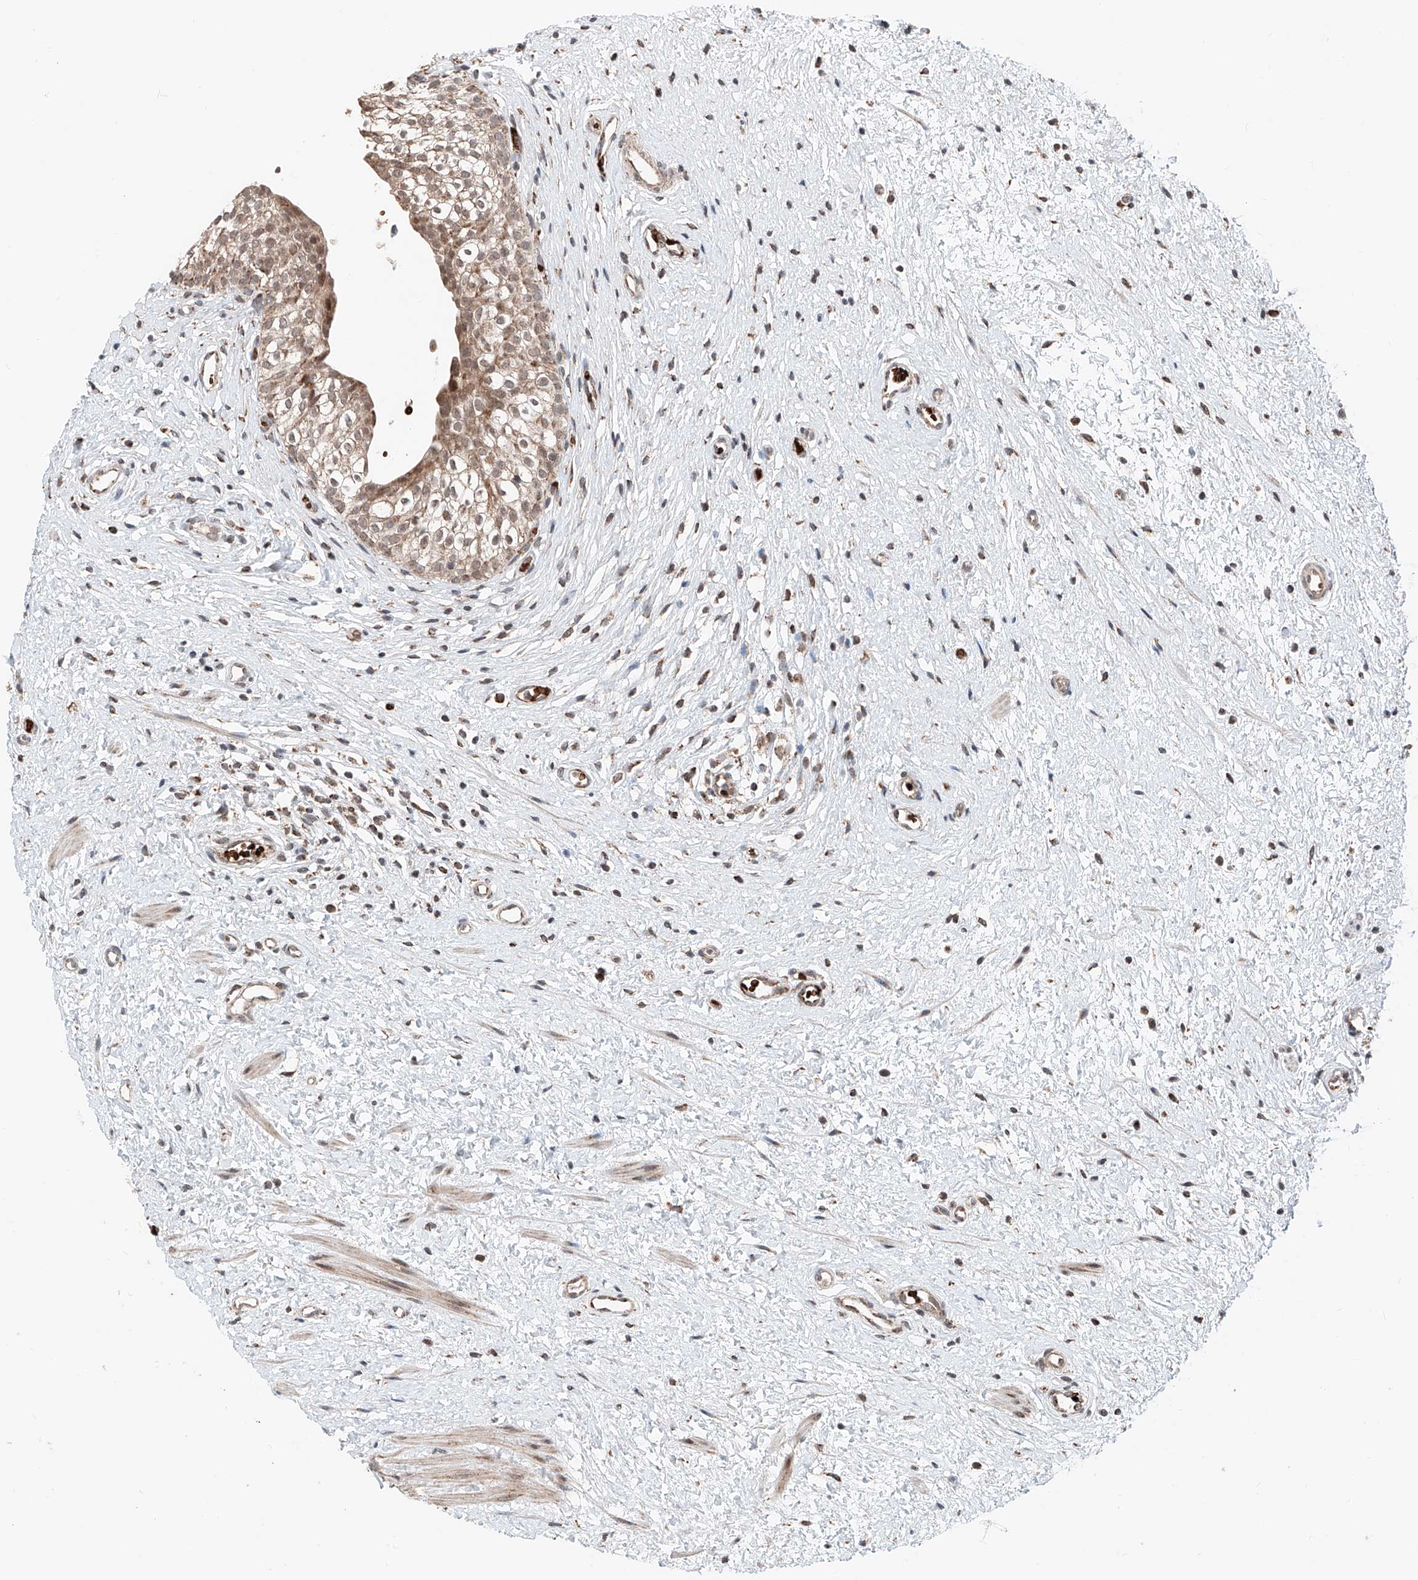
{"staining": {"intensity": "moderate", "quantity": ">75%", "location": "cytoplasmic/membranous"}, "tissue": "urinary bladder", "cell_type": "Urothelial cells", "image_type": "normal", "snomed": [{"axis": "morphology", "description": "Normal tissue, NOS"}, {"axis": "topography", "description": "Urinary bladder"}], "caption": "Immunohistochemistry (IHC) histopathology image of normal urinary bladder: urinary bladder stained using immunohistochemistry (IHC) shows medium levels of moderate protein expression localized specifically in the cytoplasmic/membranous of urothelial cells, appearing as a cytoplasmic/membranous brown color.", "gene": "ZSCAN29", "patient": {"sex": "male", "age": 1}}